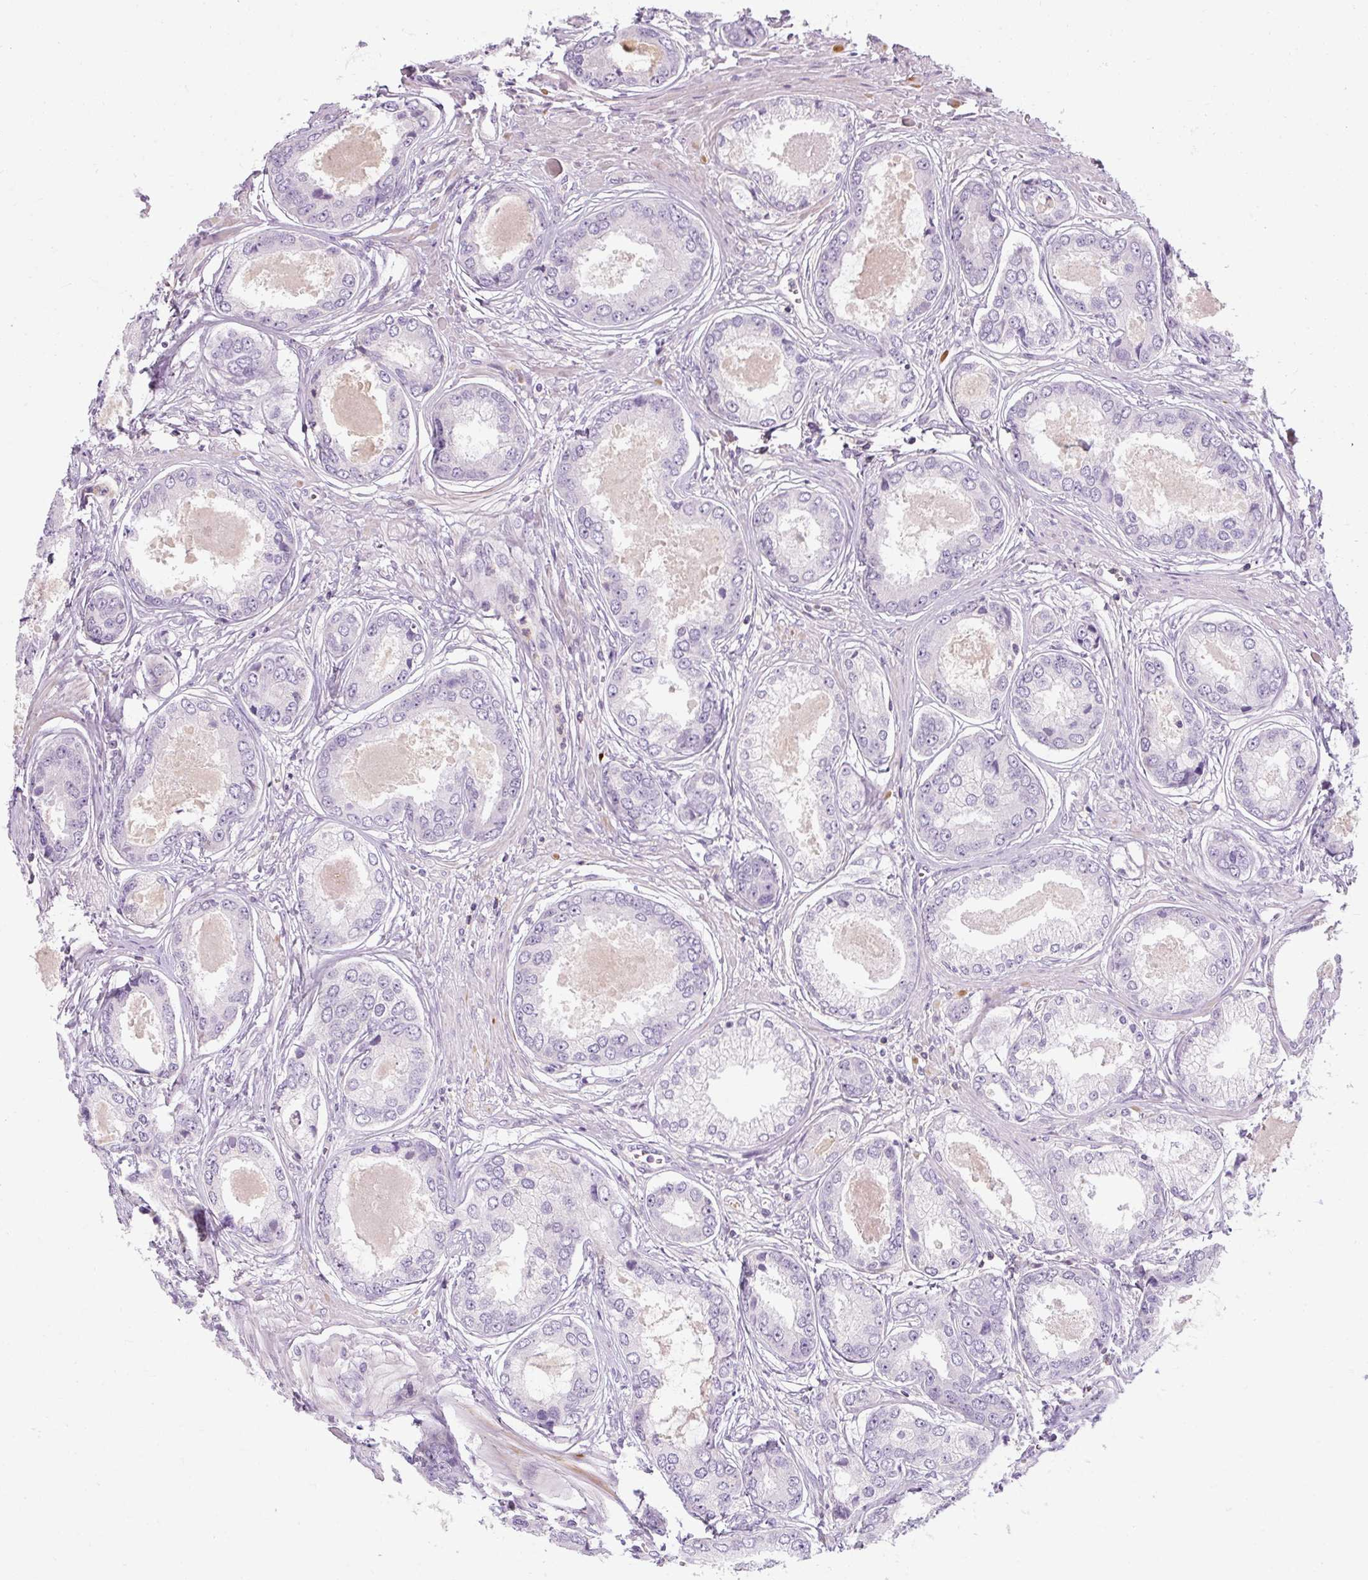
{"staining": {"intensity": "negative", "quantity": "none", "location": "none"}, "tissue": "prostate cancer", "cell_type": "Tumor cells", "image_type": "cancer", "snomed": [{"axis": "morphology", "description": "Adenocarcinoma, Low grade"}, {"axis": "topography", "description": "Prostate"}], "caption": "Tumor cells are negative for brown protein staining in low-grade adenocarcinoma (prostate).", "gene": "TIGD2", "patient": {"sex": "male", "age": 68}}